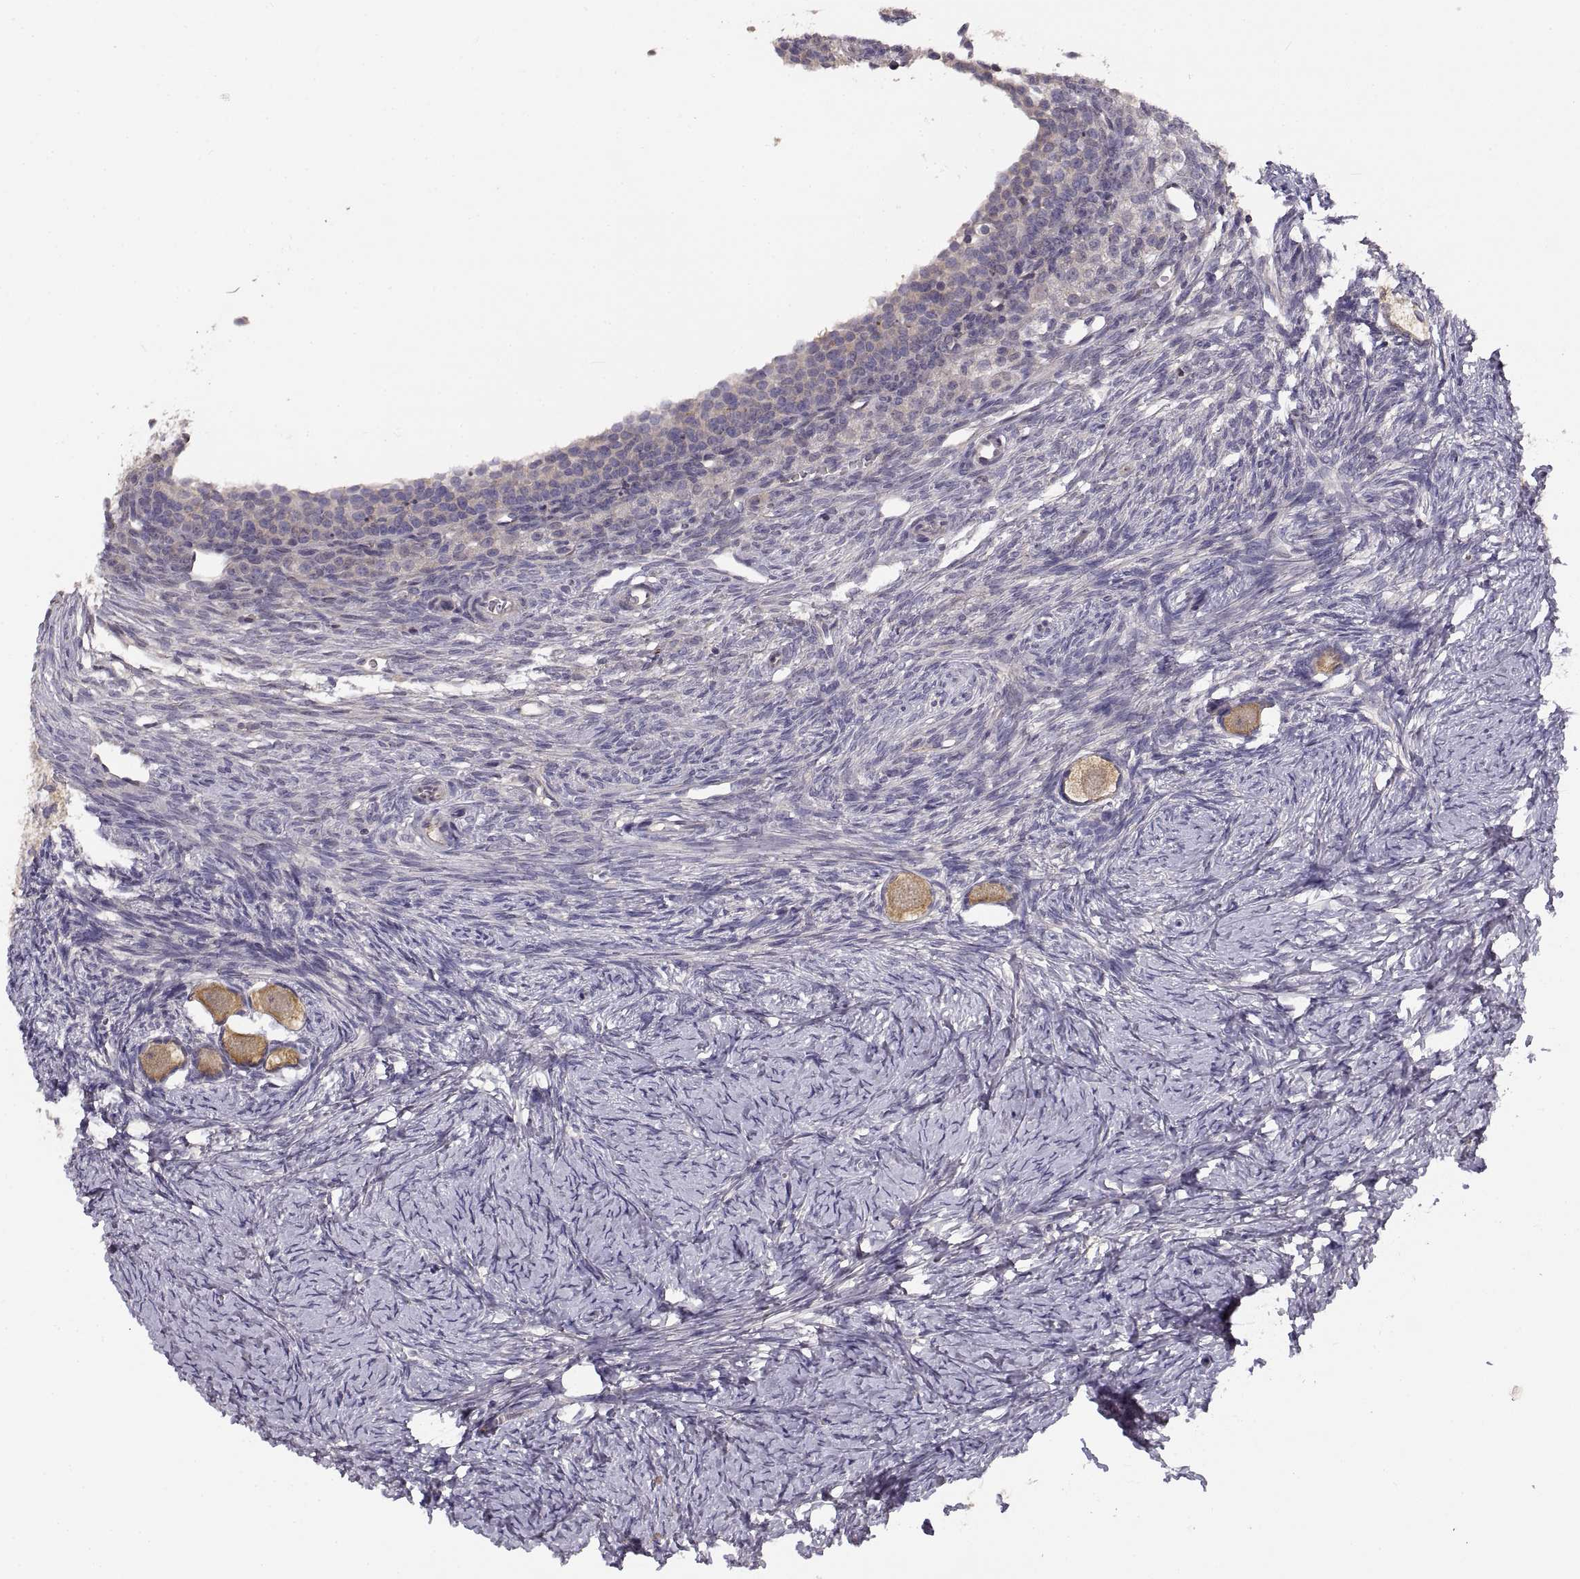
{"staining": {"intensity": "moderate", "quantity": "<25%", "location": "cytoplasmic/membranous"}, "tissue": "ovary", "cell_type": "Follicle cells", "image_type": "normal", "snomed": [{"axis": "morphology", "description": "Normal tissue, NOS"}, {"axis": "topography", "description": "Ovary"}], "caption": "About <25% of follicle cells in benign human ovary demonstrate moderate cytoplasmic/membranous protein expression as visualized by brown immunohistochemical staining.", "gene": "NMNAT2", "patient": {"sex": "female", "age": 27}}